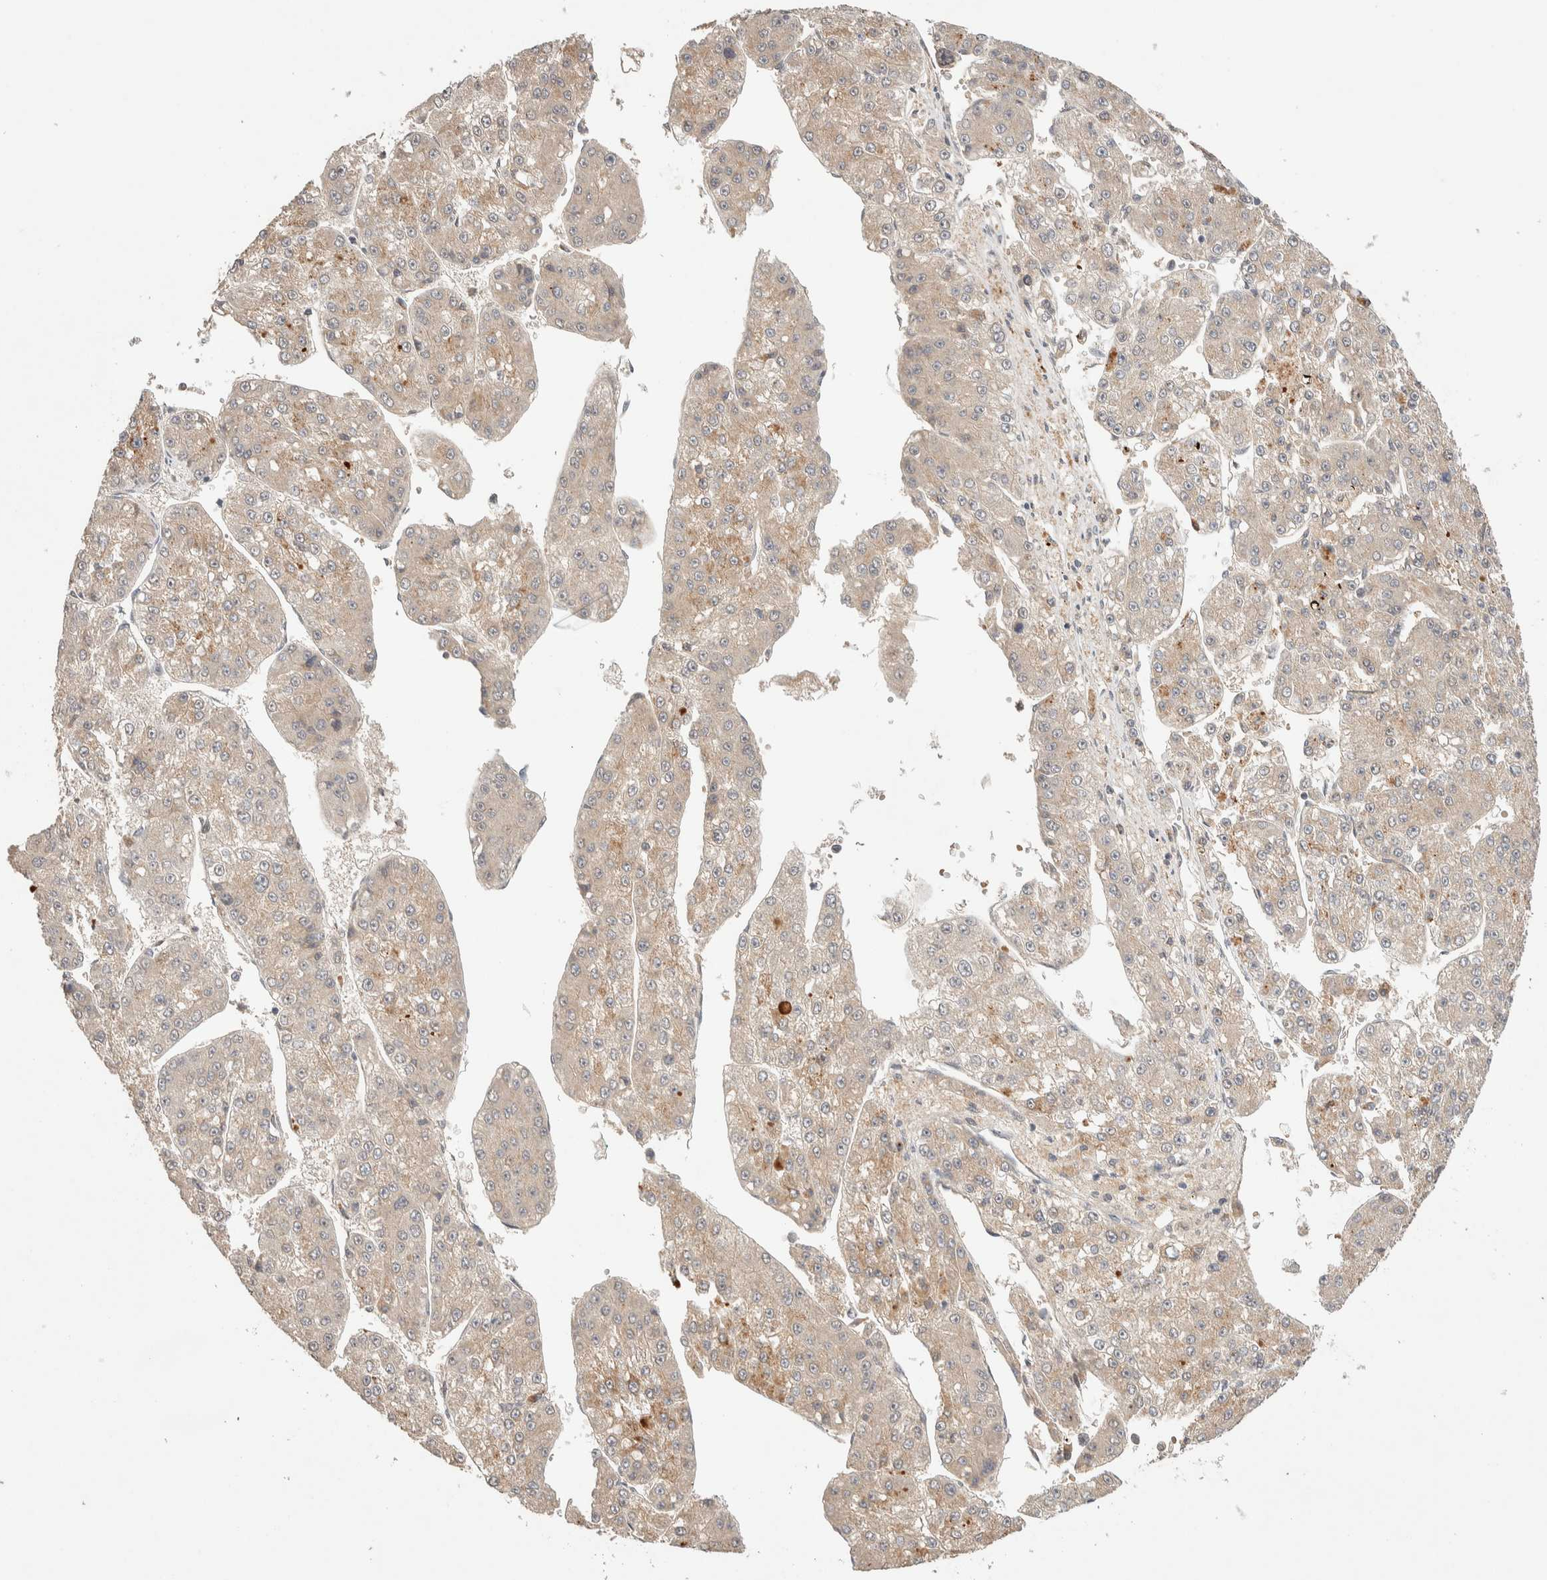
{"staining": {"intensity": "weak", "quantity": ">75%", "location": "cytoplasmic/membranous"}, "tissue": "liver cancer", "cell_type": "Tumor cells", "image_type": "cancer", "snomed": [{"axis": "morphology", "description": "Carcinoma, Hepatocellular, NOS"}, {"axis": "topography", "description": "Liver"}], "caption": "A photomicrograph of human hepatocellular carcinoma (liver) stained for a protein reveals weak cytoplasmic/membranous brown staining in tumor cells. (DAB (3,3'-diaminobenzidine) IHC, brown staining for protein, blue staining for nuclei).", "gene": "CASK", "patient": {"sex": "female", "age": 73}}